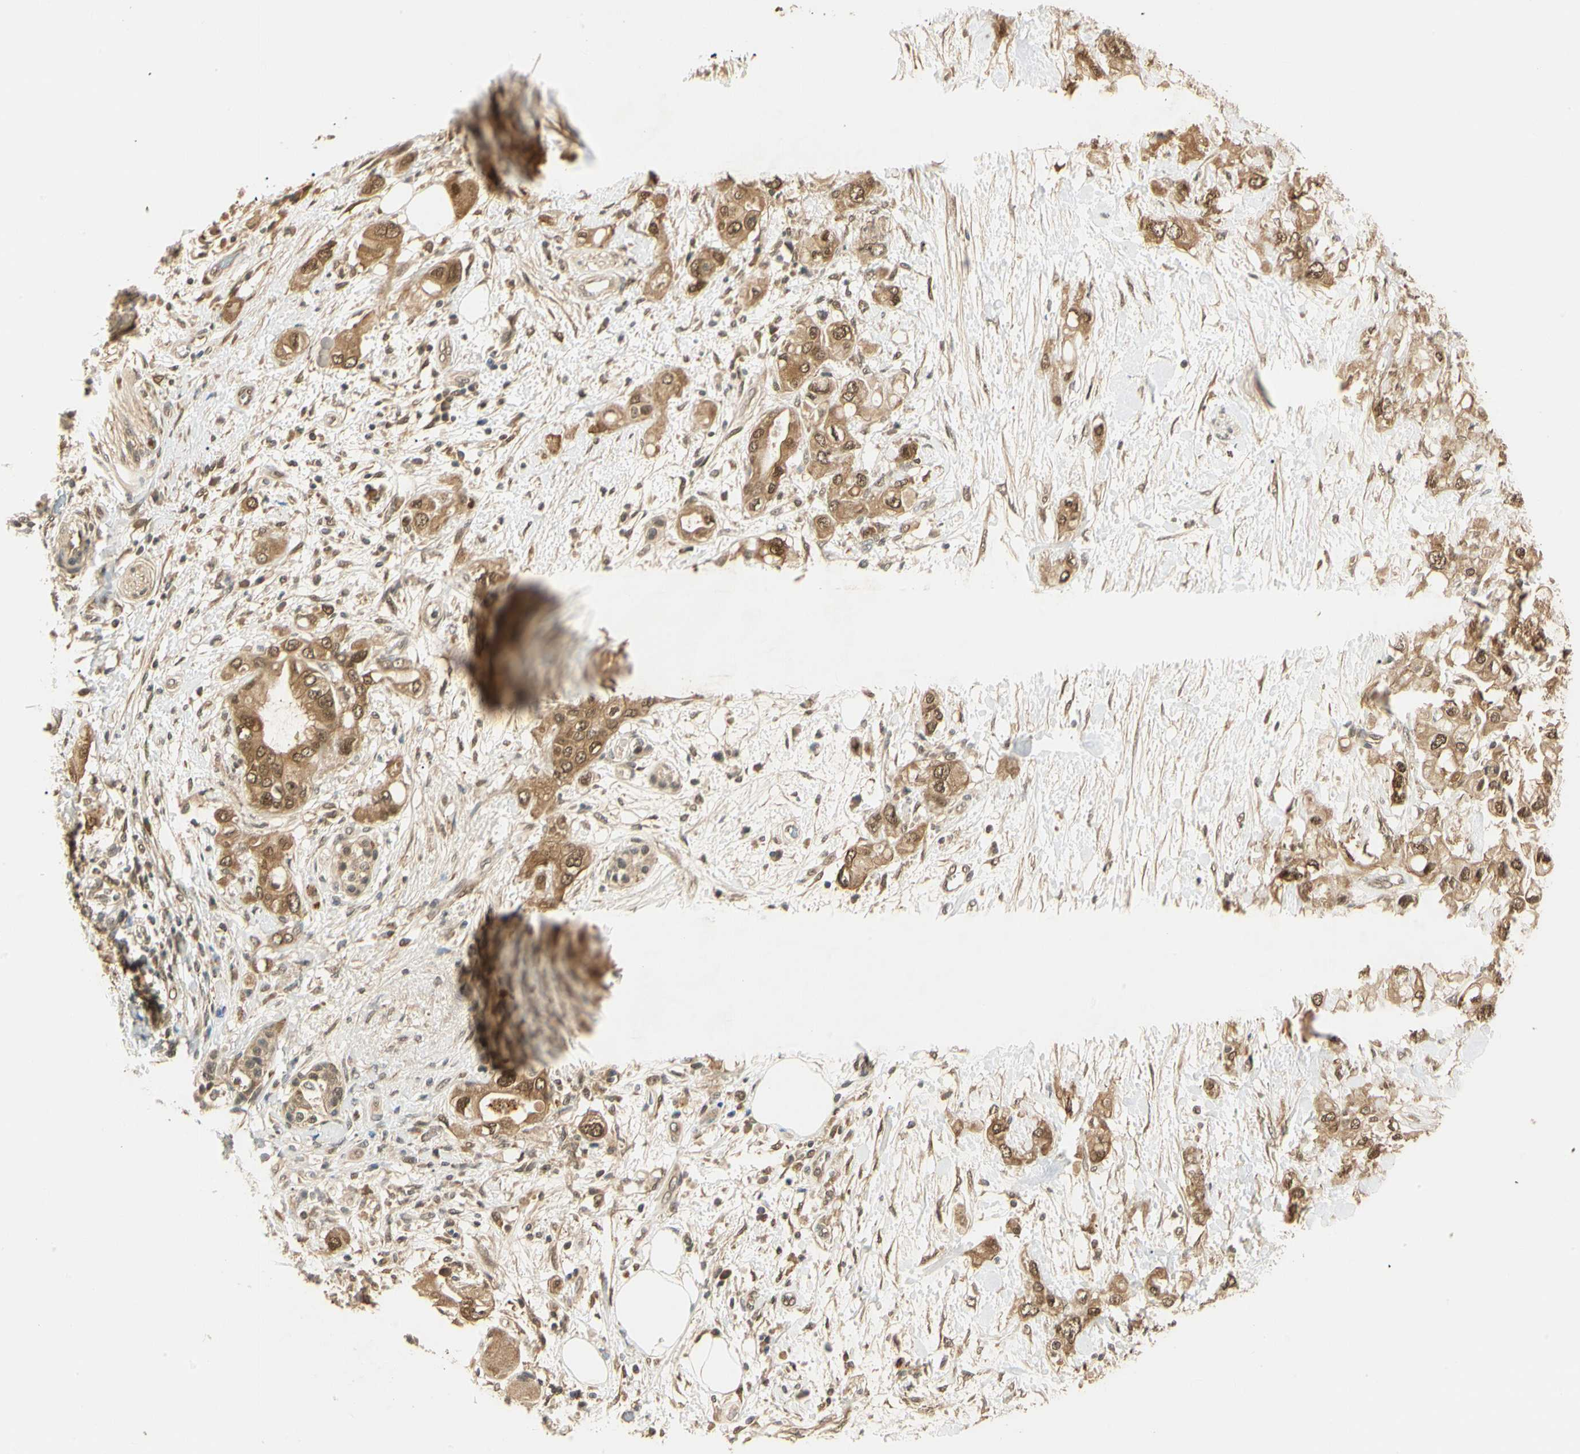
{"staining": {"intensity": "moderate", "quantity": ">75%", "location": "cytoplasmic/membranous,nuclear"}, "tissue": "pancreatic cancer", "cell_type": "Tumor cells", "image_type": "cancer", "snomed": [{"axis": "morphology", "description": "Adenocarcinoma, NOS"}, {"axis": "topography", "description": "Pancreas"}], "caption": "A histopathology image showing moderate cytoplasmic/membranous and nuclear positivity in approximately >75% of tumor cells in pancreatic cancer, as visualized by brown immunohistochemical staining.", "gene": "UBE2Z", "patient": {"sex": "female", "age": 56}}